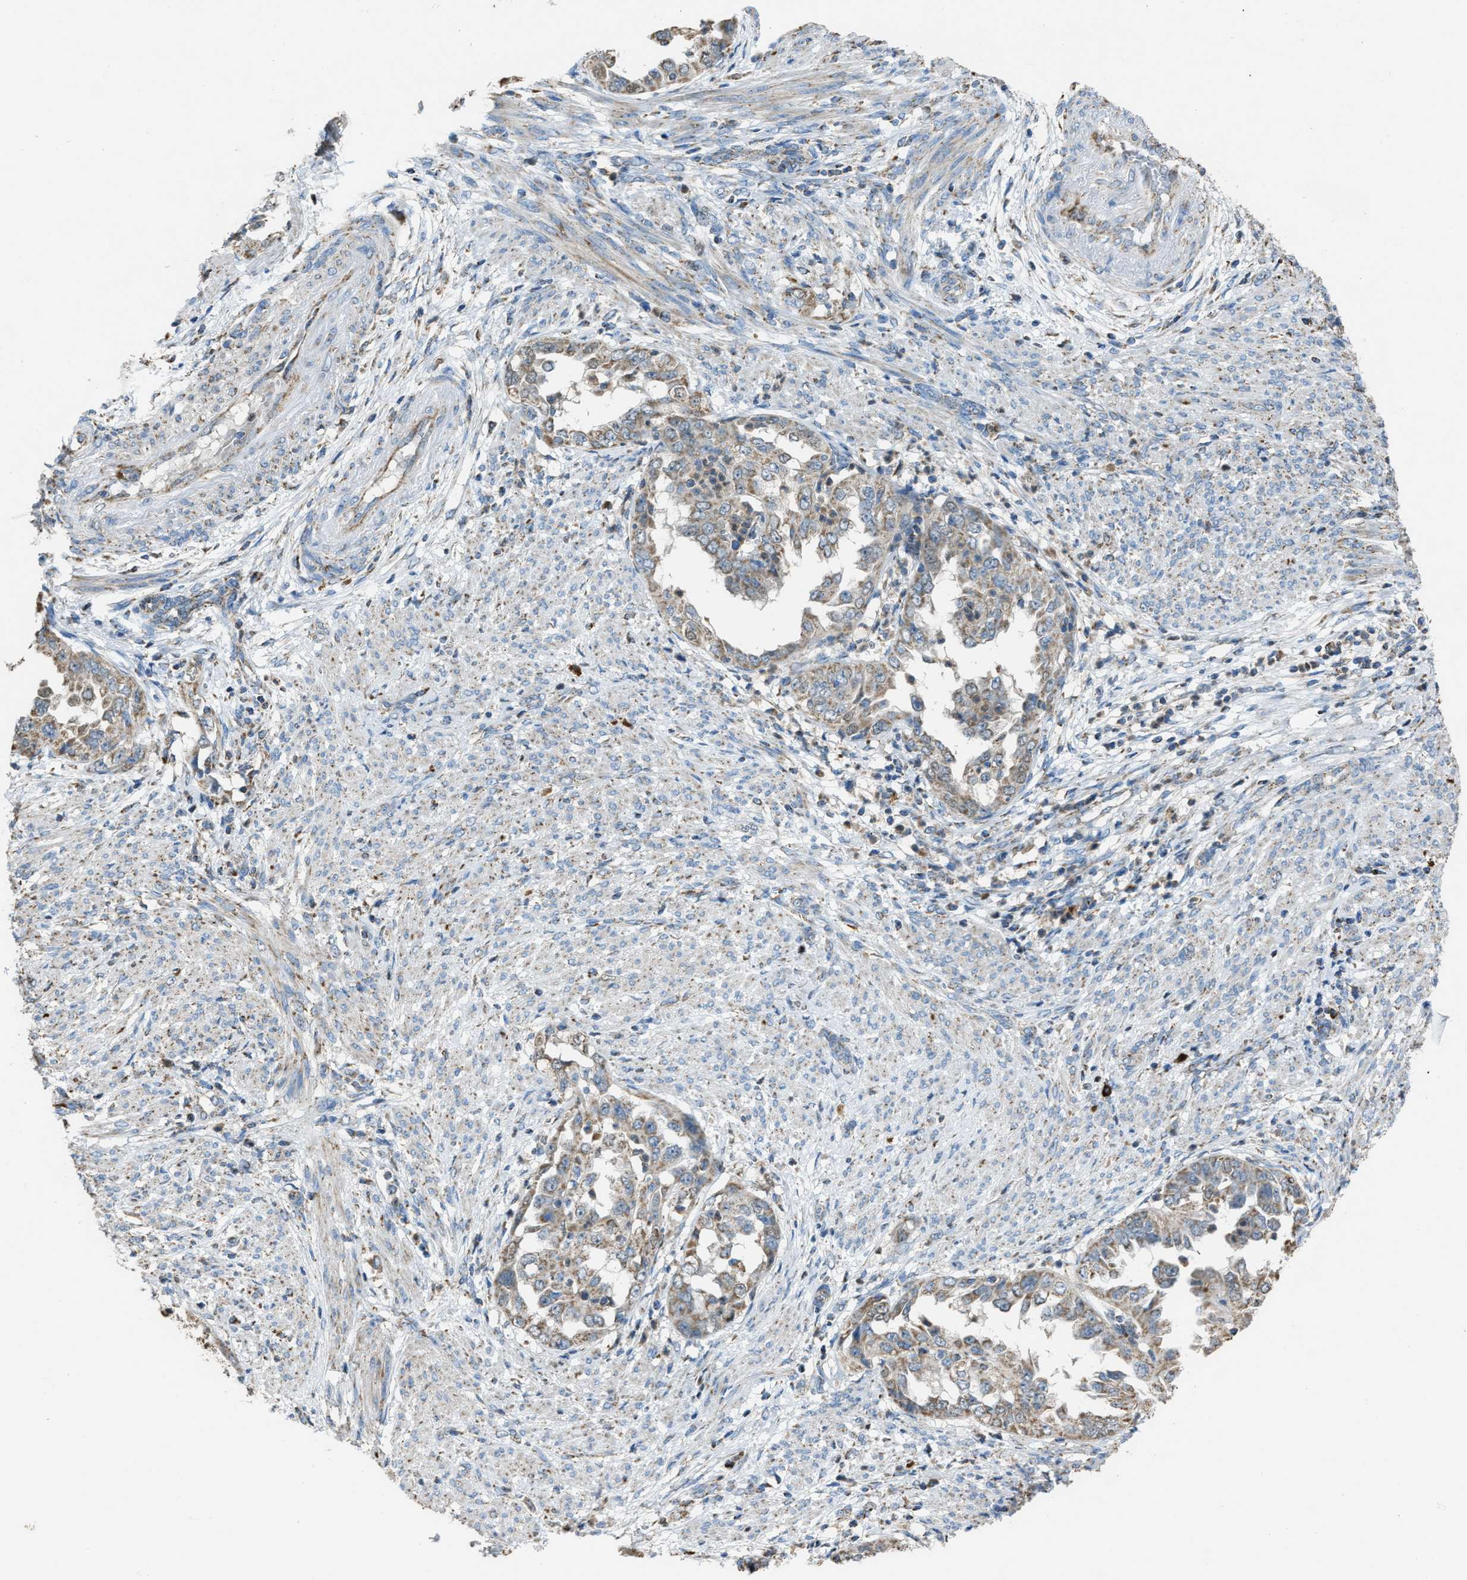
{"staining": {"intensity": "weak", "quantity": ">75%", "location": "cytoplasmic/membranous"}, "tissue": "endometrial cancer", "cell_type": "Tumor cells", "image_type": "cancer", "snomed": [{"axis": "morphology", "description": "Adenocarcinoma, NOS"}, {"axis": "topography", "description": "Endometrium"}], "caption": "This image demonstrates endometrial adenocarcinoma stained with IHC to label a protein in brown. The cytoplasmic/membranous of tumor cells show weak positivity for the protein. Nuclei are counter-stained blue.", "gene": "SLC25A11", "patient": {"sex": "female", "age": 85}}